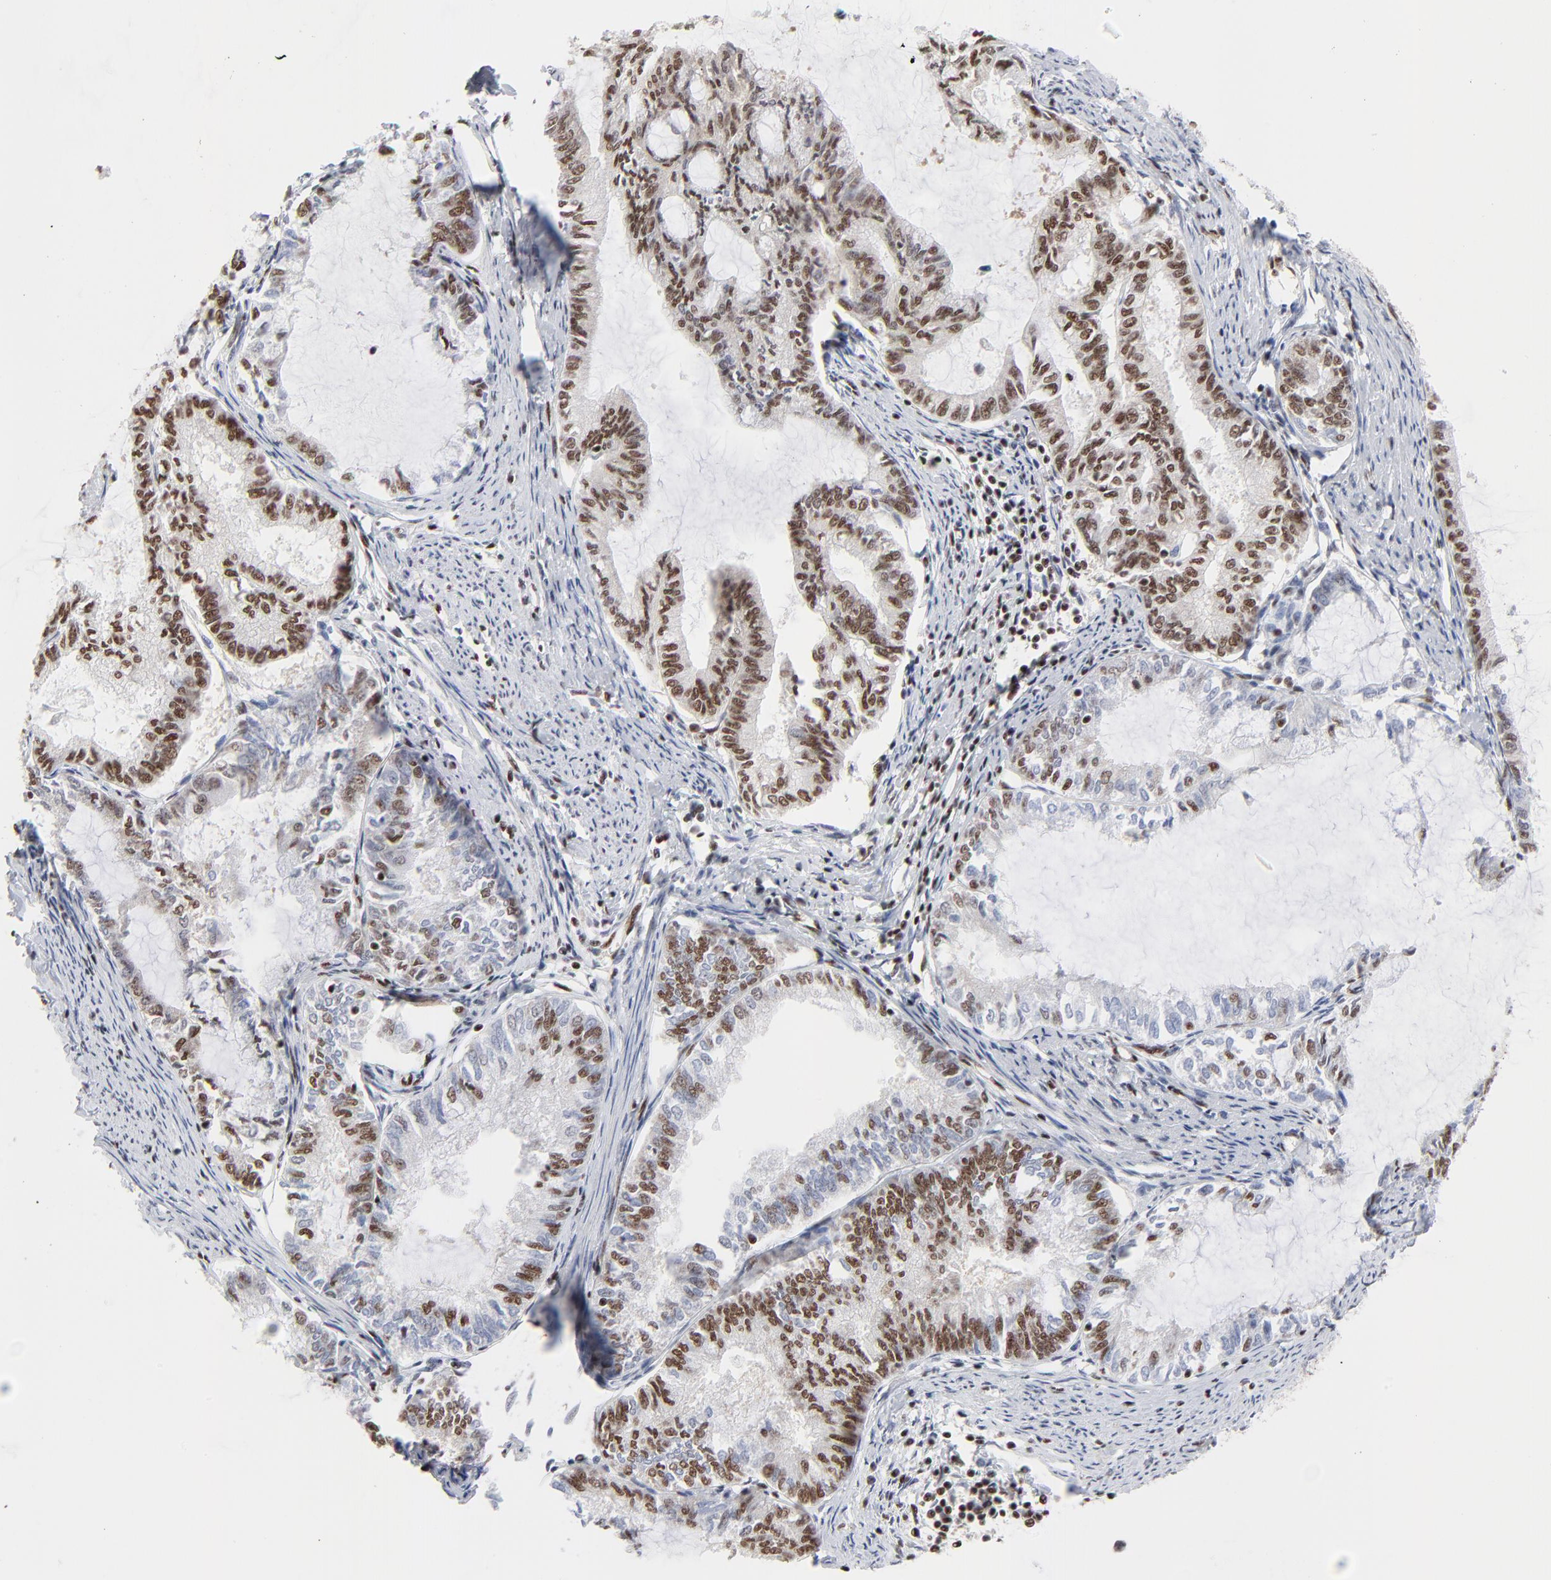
{"staining": {"intensity": "strong", "quantity": ">75%", "location": "nuclear"}, "tissue": "endometrial cancer", "cell_type": "Tumor cells", "image_type": "cancer", "snomed": [{"axis": "morphology", "description": "Adenocarcinoma, NOS"}, {"axis": "topography", "description": "Endometrium"}], "caption": "Strong nuclear expression is identified in approximately >75% of tumor cells in endometrial cancer. Nuclei are stained in blue.", "gene": "CREB1", "patient": {"sex": "female", "age": 86}}